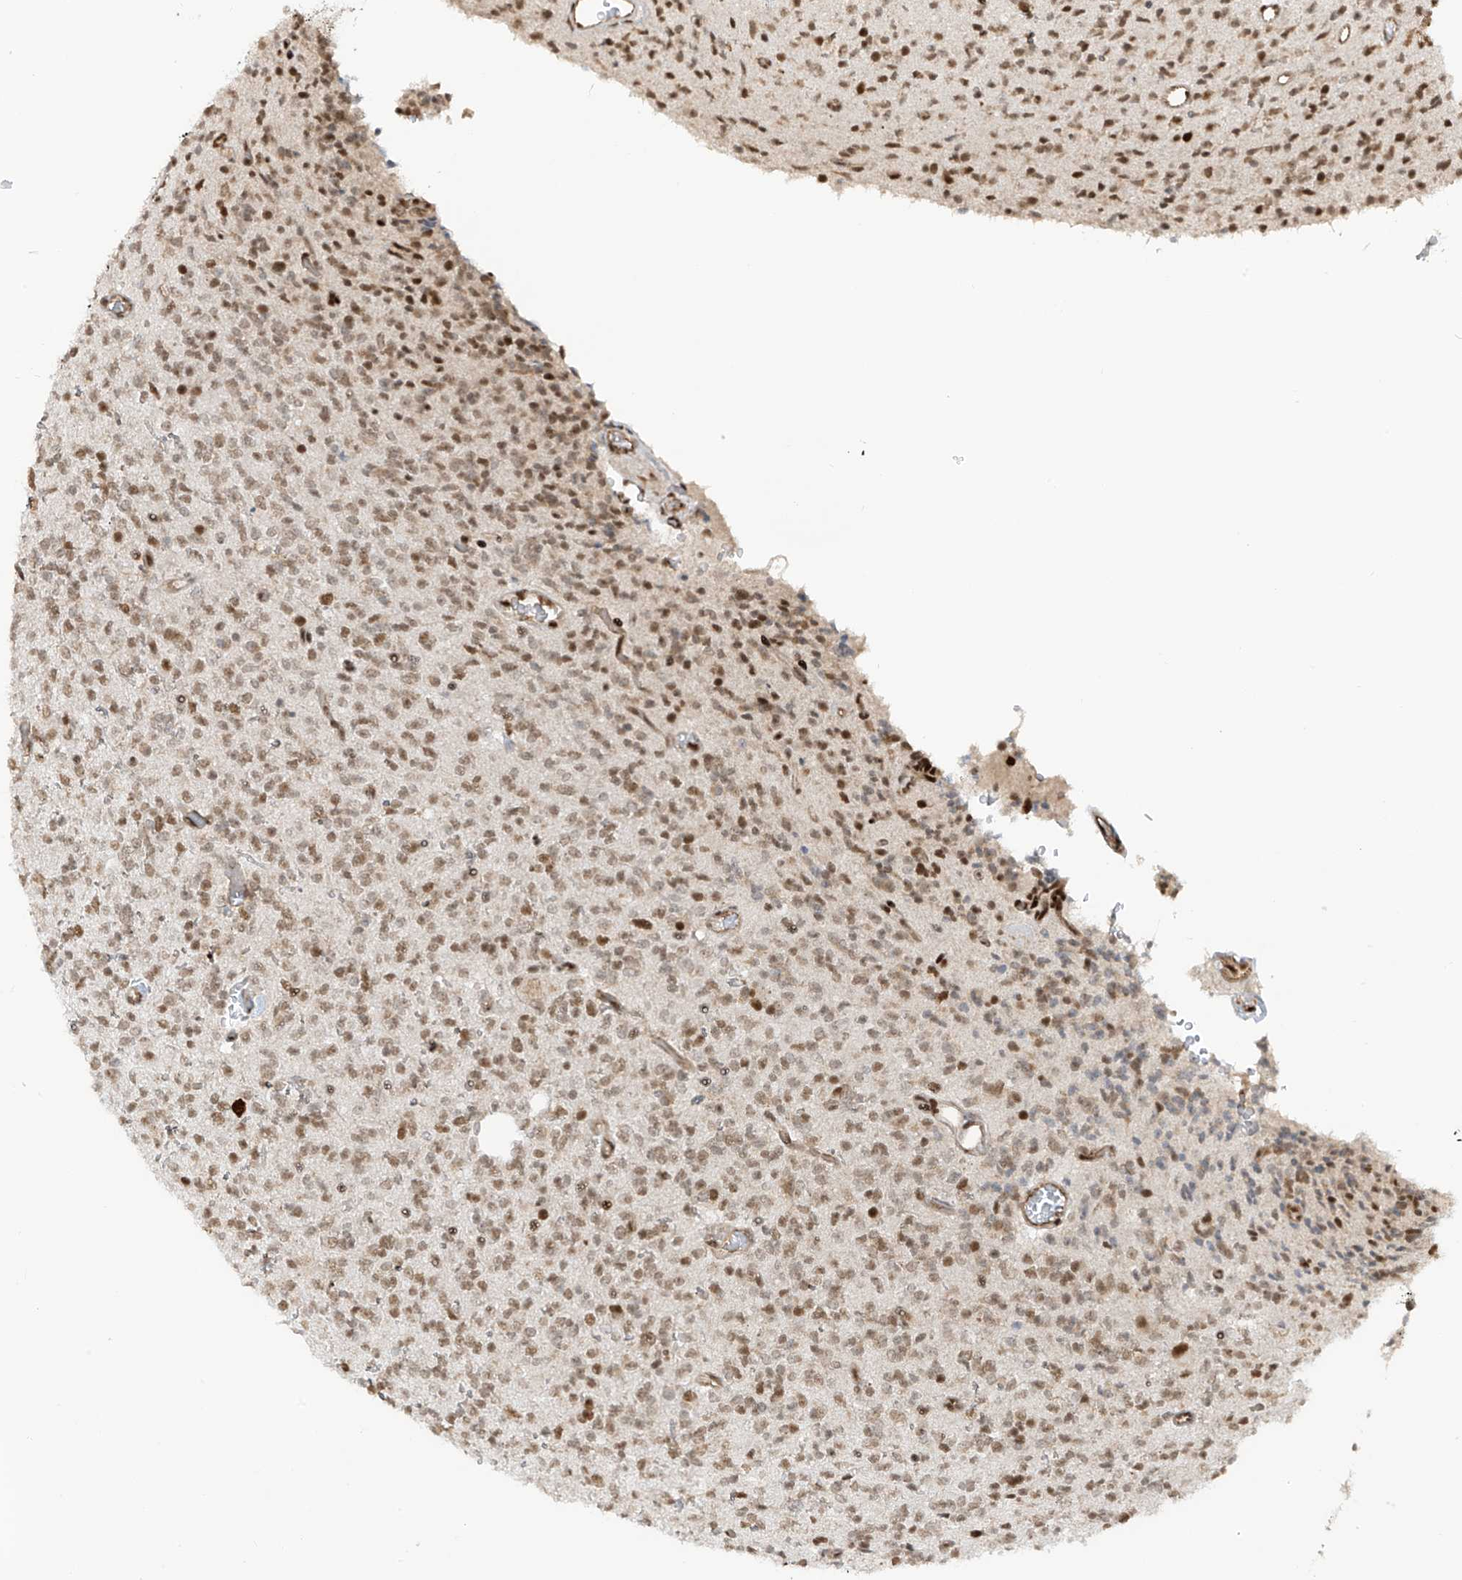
{"staining": {"intensity": "moderate", "quantity": ">75%", "location": "nuclear"}, "tissue": "glioma", "cell_type": "Tumor cells", "image_type": "cancer", "snomed": [{"axis": "morphology", "description": "Glioma, malignant, High grade"}, {"axis": "topography", "description": "Brain"}], "caption": "Protein staining exhibits moderate nuclear expression in about >75% of tumor cells in high-grade glioma (malignant).", "gene": "ARHGEF3", "patient": {"sex": "male", "age": 34}}